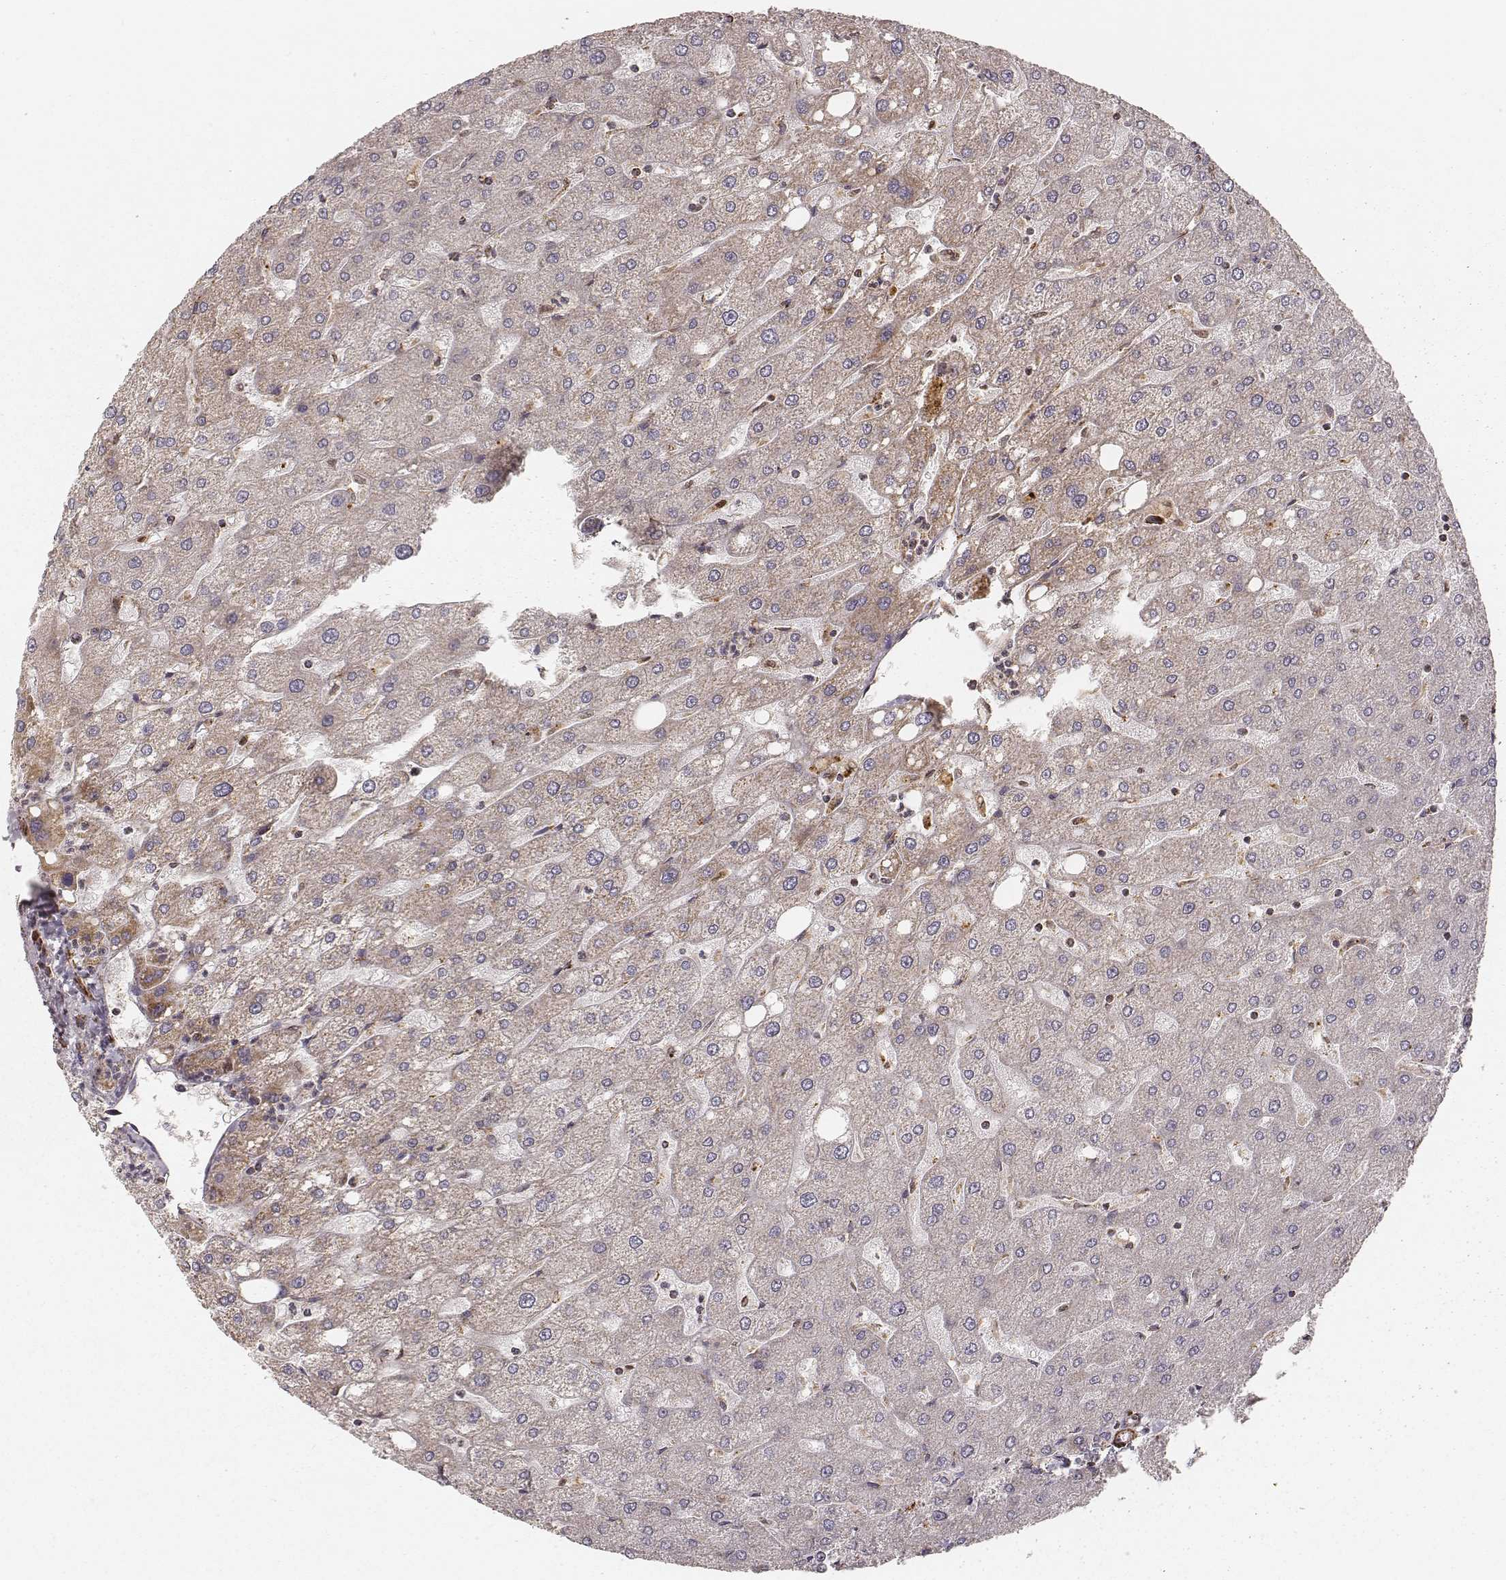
{"staining": {"intensity": "moderate", "quantity": ">75%", "location": "cytoplasmic/membranous"}, "tissue": "liver", "cell_type": "Cholangiocytes", "image_type": "normal", "snomed": [{"axis": "morphology", "description": "Normal tissue, NOS"}, {"axis": "topography", "description": "Liver"}], "caption": "High-power microscopy captured an immunohistochemistry (IHC) histopathology image of unremarkable liver, revealing moderate cytoplasmic/membranous expression in approximately >75% of cholangiocytes. Immunohistochemistry stains the protein of interest in brown and the nuclei are stained blue.", "gene": "CS", "patient": {"sex": "male", "age": 67}}